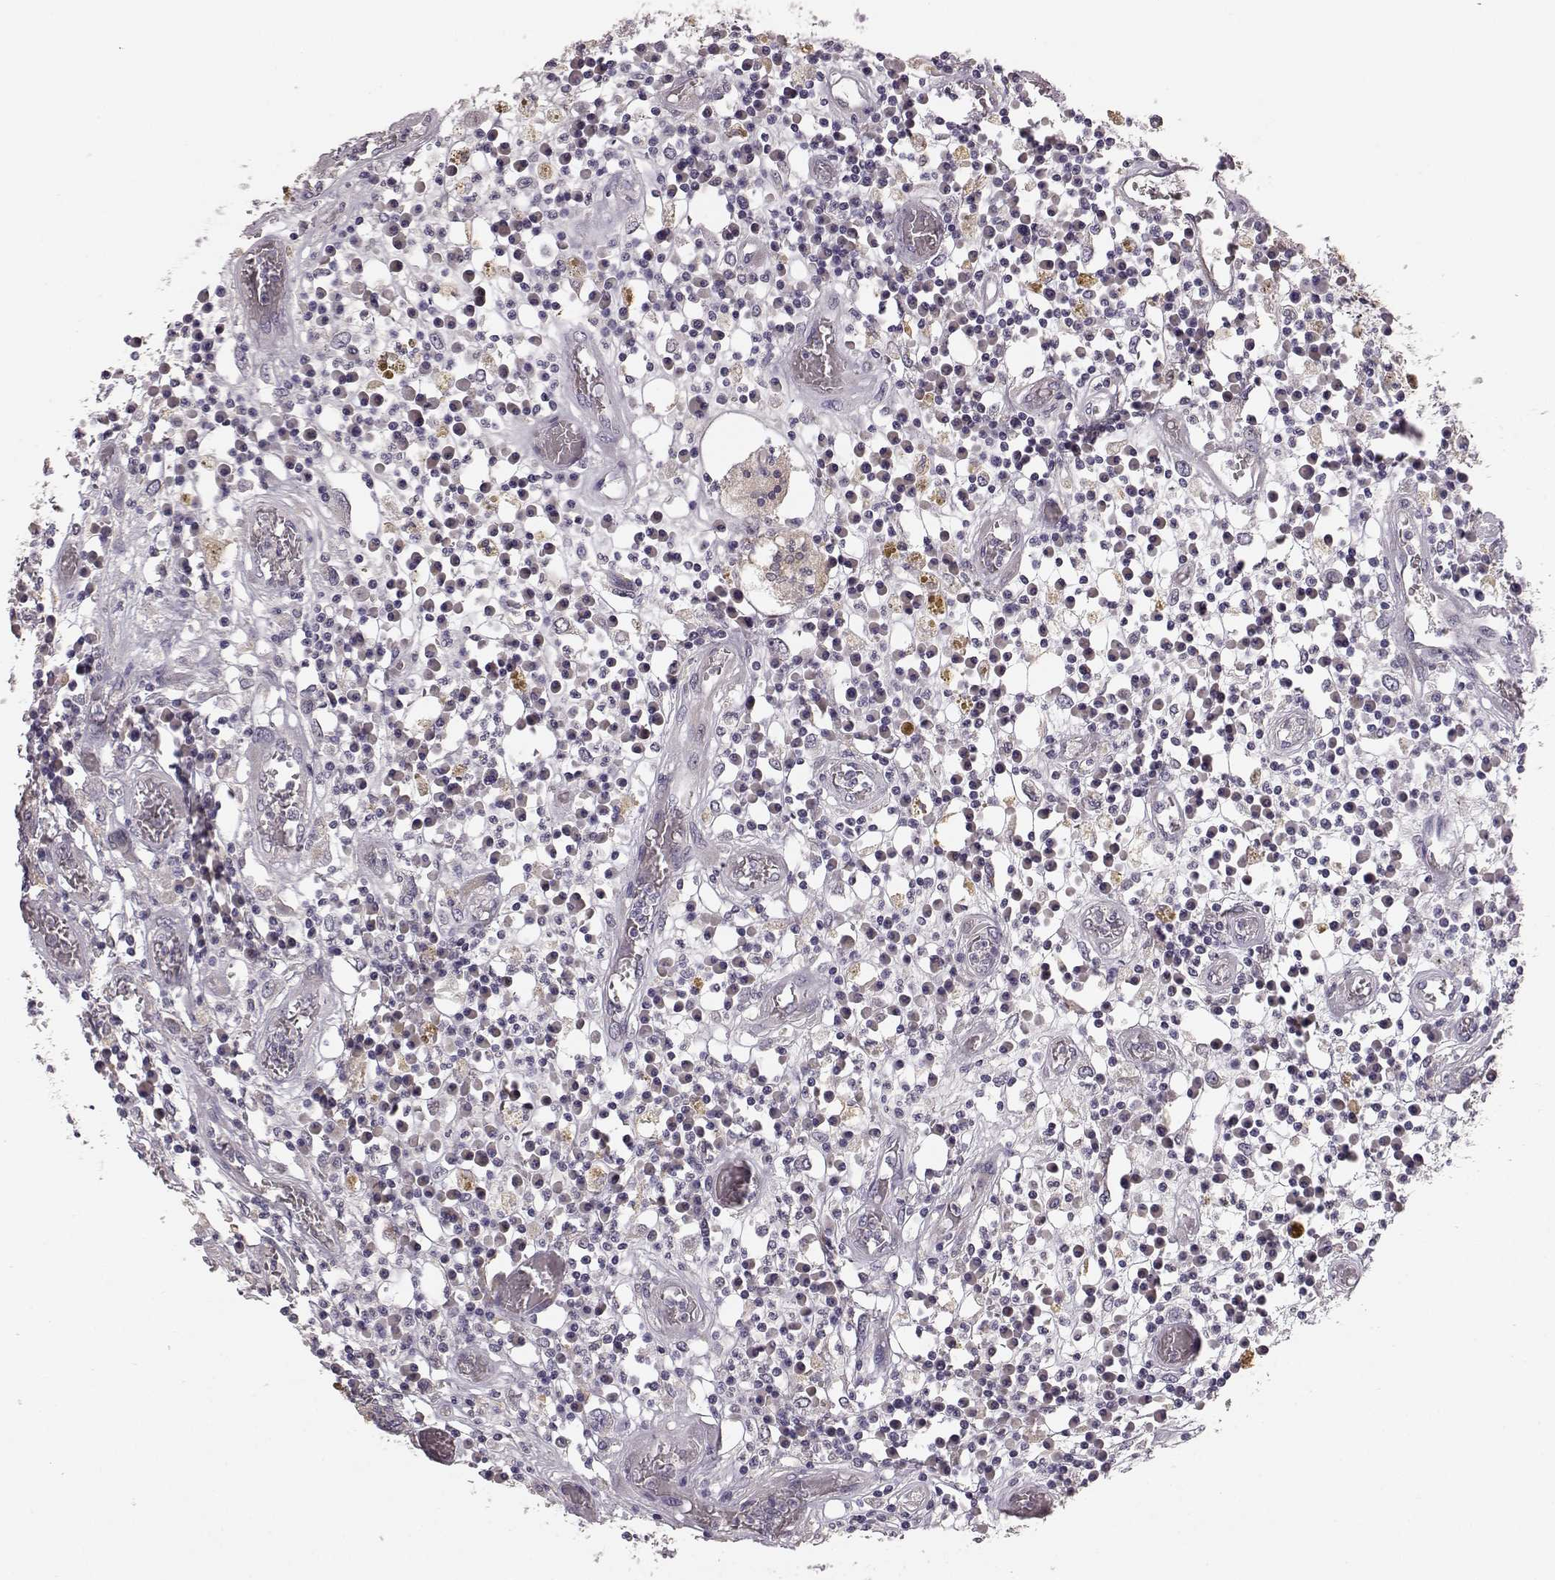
{"staining": {"intensity": "negative", "quantity": "none", "location": "none"}, "tissue": "colorectal cancer", "cell_type": "Tumor cells", "image_type": "cancer", "snomed": [{"axis": "morphology", "description": "Adenocarcinoma, NOS"}, {"axis": "topography", "description": "Rectum"}], "caption": "DAB immunohistochemical staining of colorectal cancer (adenocarcinoma) demonstrates no significant positivity in tumor cells.", "gene": "GHR", "patient": {"sex": "male", "age": 54}}